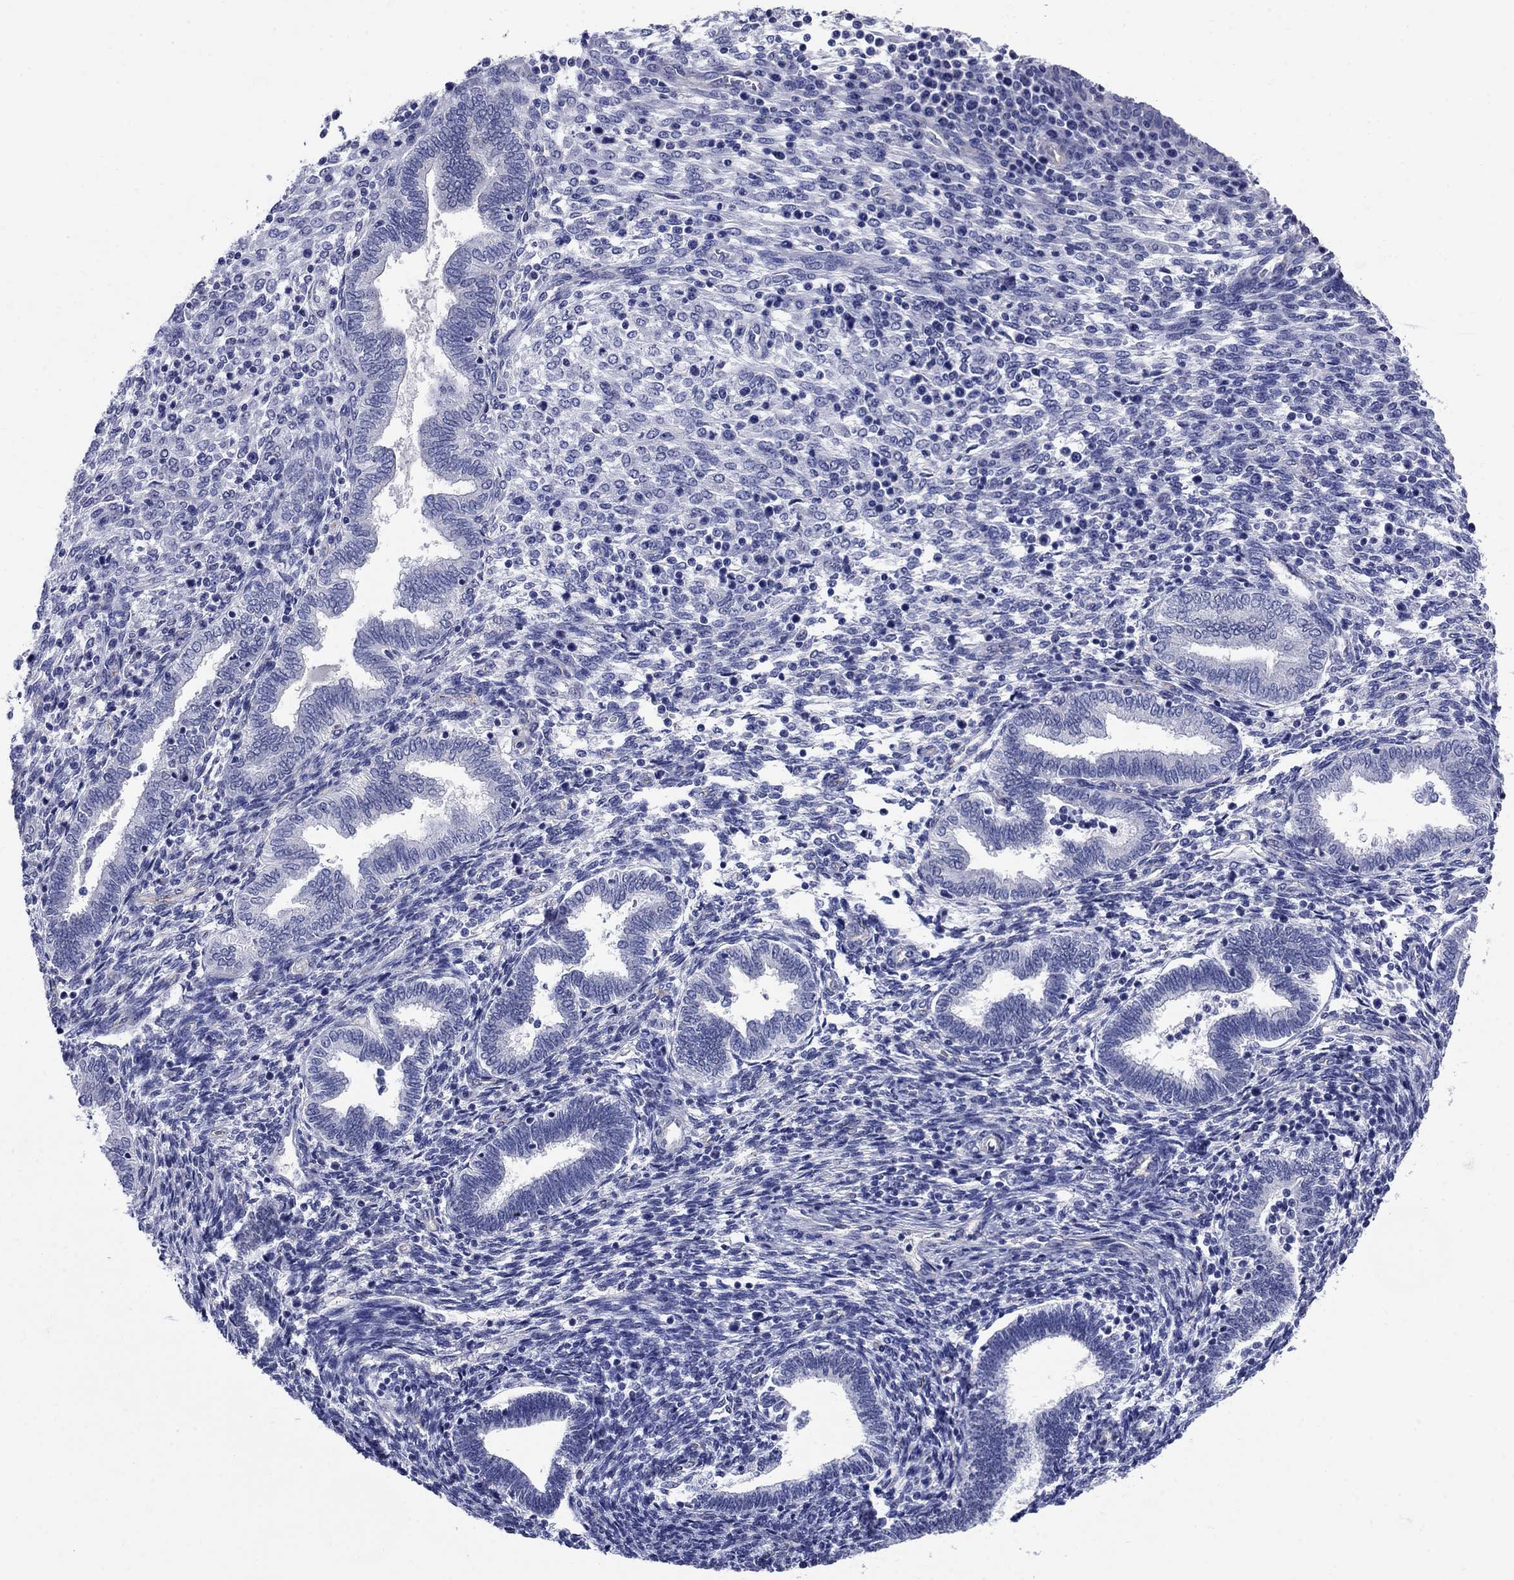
{"staining": {"intensity": "negative", "quantity": "none", "location": "none"}, "tissue": "endometrium", "cell_type": "Cells in endometrial stroma", "image_type": "normal", "snomed": [{"axis": "morphology", "description": "Normal tissue, NOS"}, {"axis": "topography", "description": "Endometrium"}], "caption": "There is no significant positivity in cells in endometrial stroma of endometrium. (DAB (3,3'-diaminobenzidine) IHC, high magnification).", "gene": "SMCP", "patient": {"sex": "female", "age": 42}}